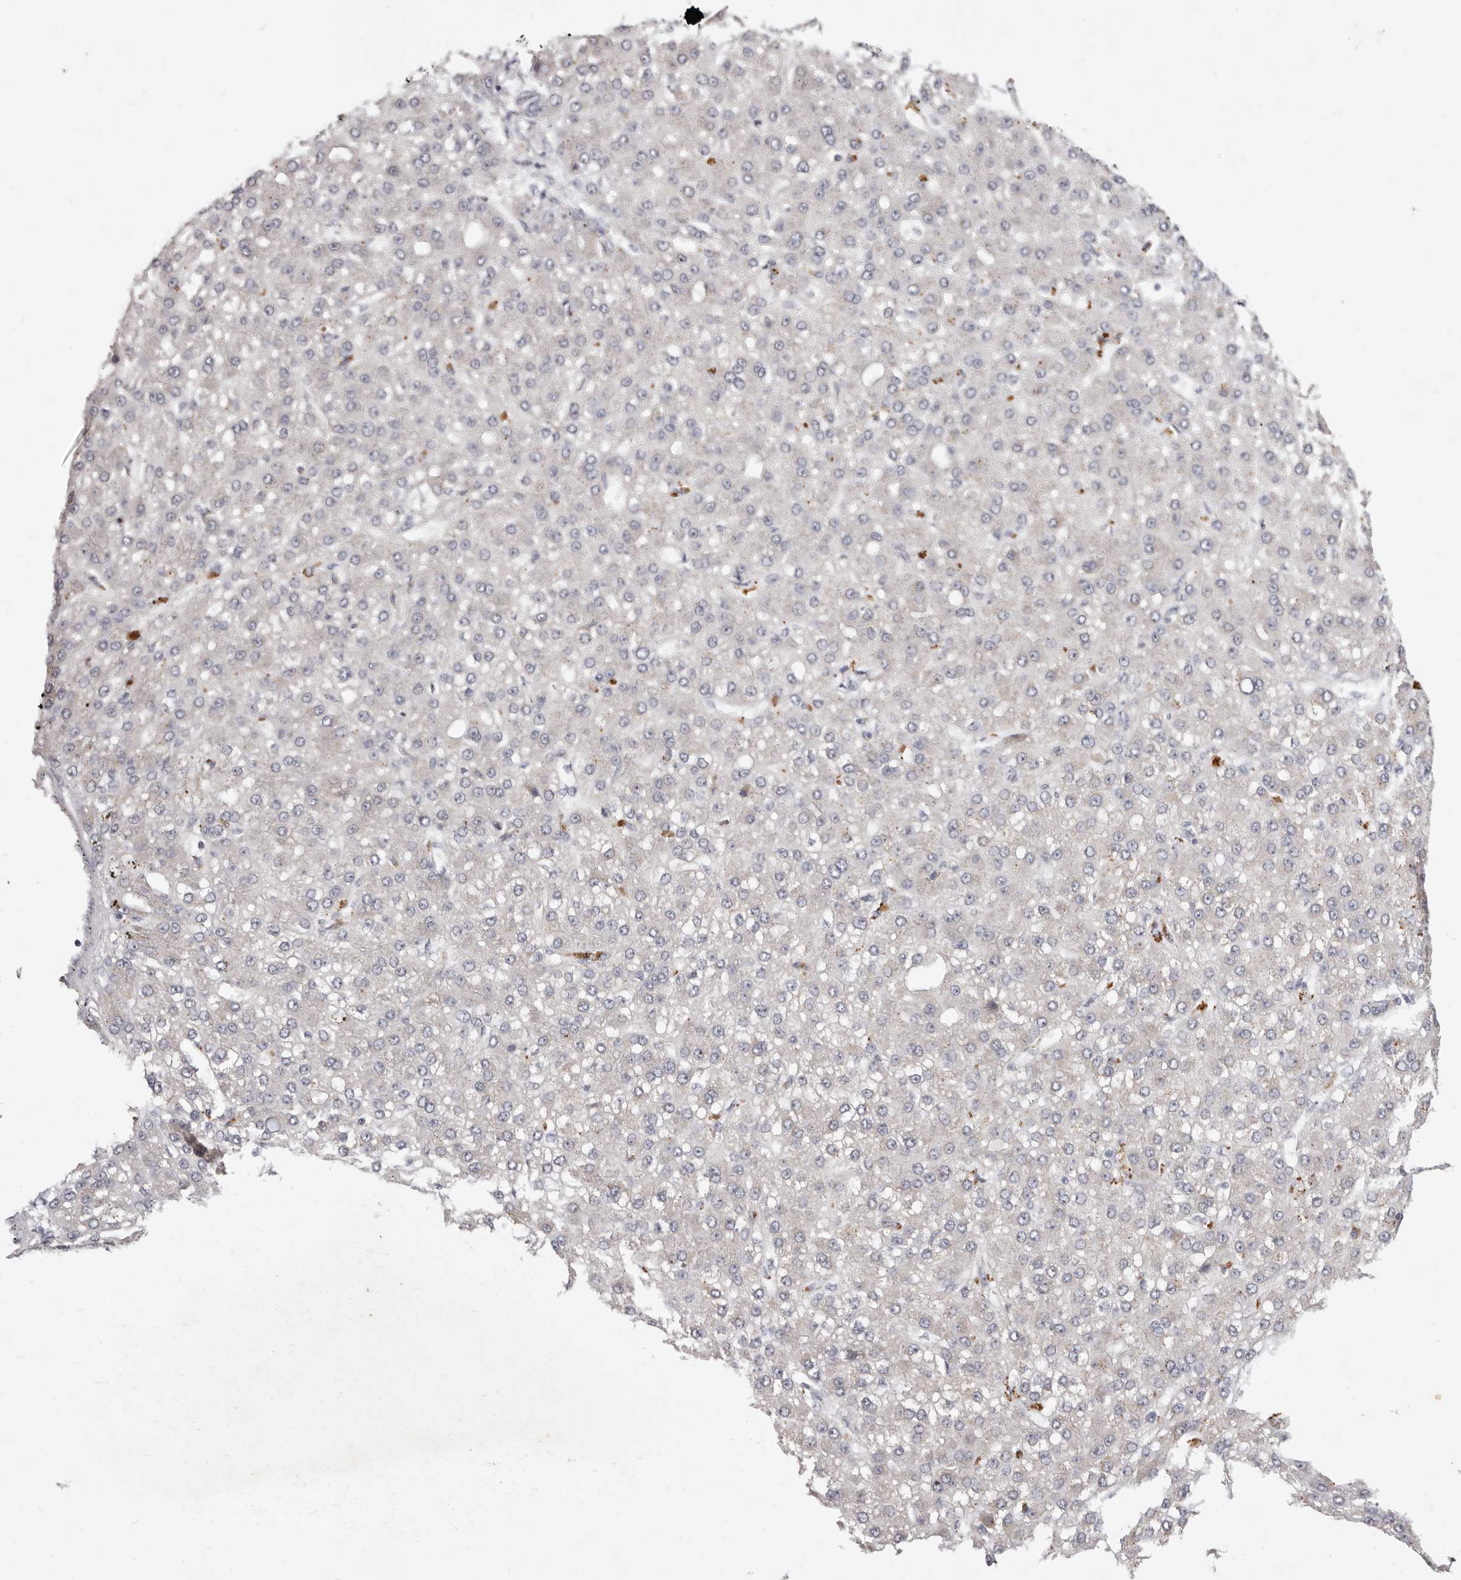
{"staining": {"intensity": "negative", "quantity": "none", "location": "none"}, "tissue": "liver cancer", "cell_type": "Tumor cells", "image_type": "cancer", "snomed": [{"axis": "morphology", "description": "Carcinoma, Hepatocellular, NOS"}, {"axis": "topography", "description": "Liver"}], "caption": "A micrograph of human hepatocellular carcinoma (liver) is negative for staining in tumor cells. Brightfield microscopy of immunohistochemistry stained with DAB (3,3'-diaminobenzidine) (brown) and hematoxylin (blue), captured at high magnification.", "gene": "GARNL3", "patient": {"sex": "male", "age": 67}}